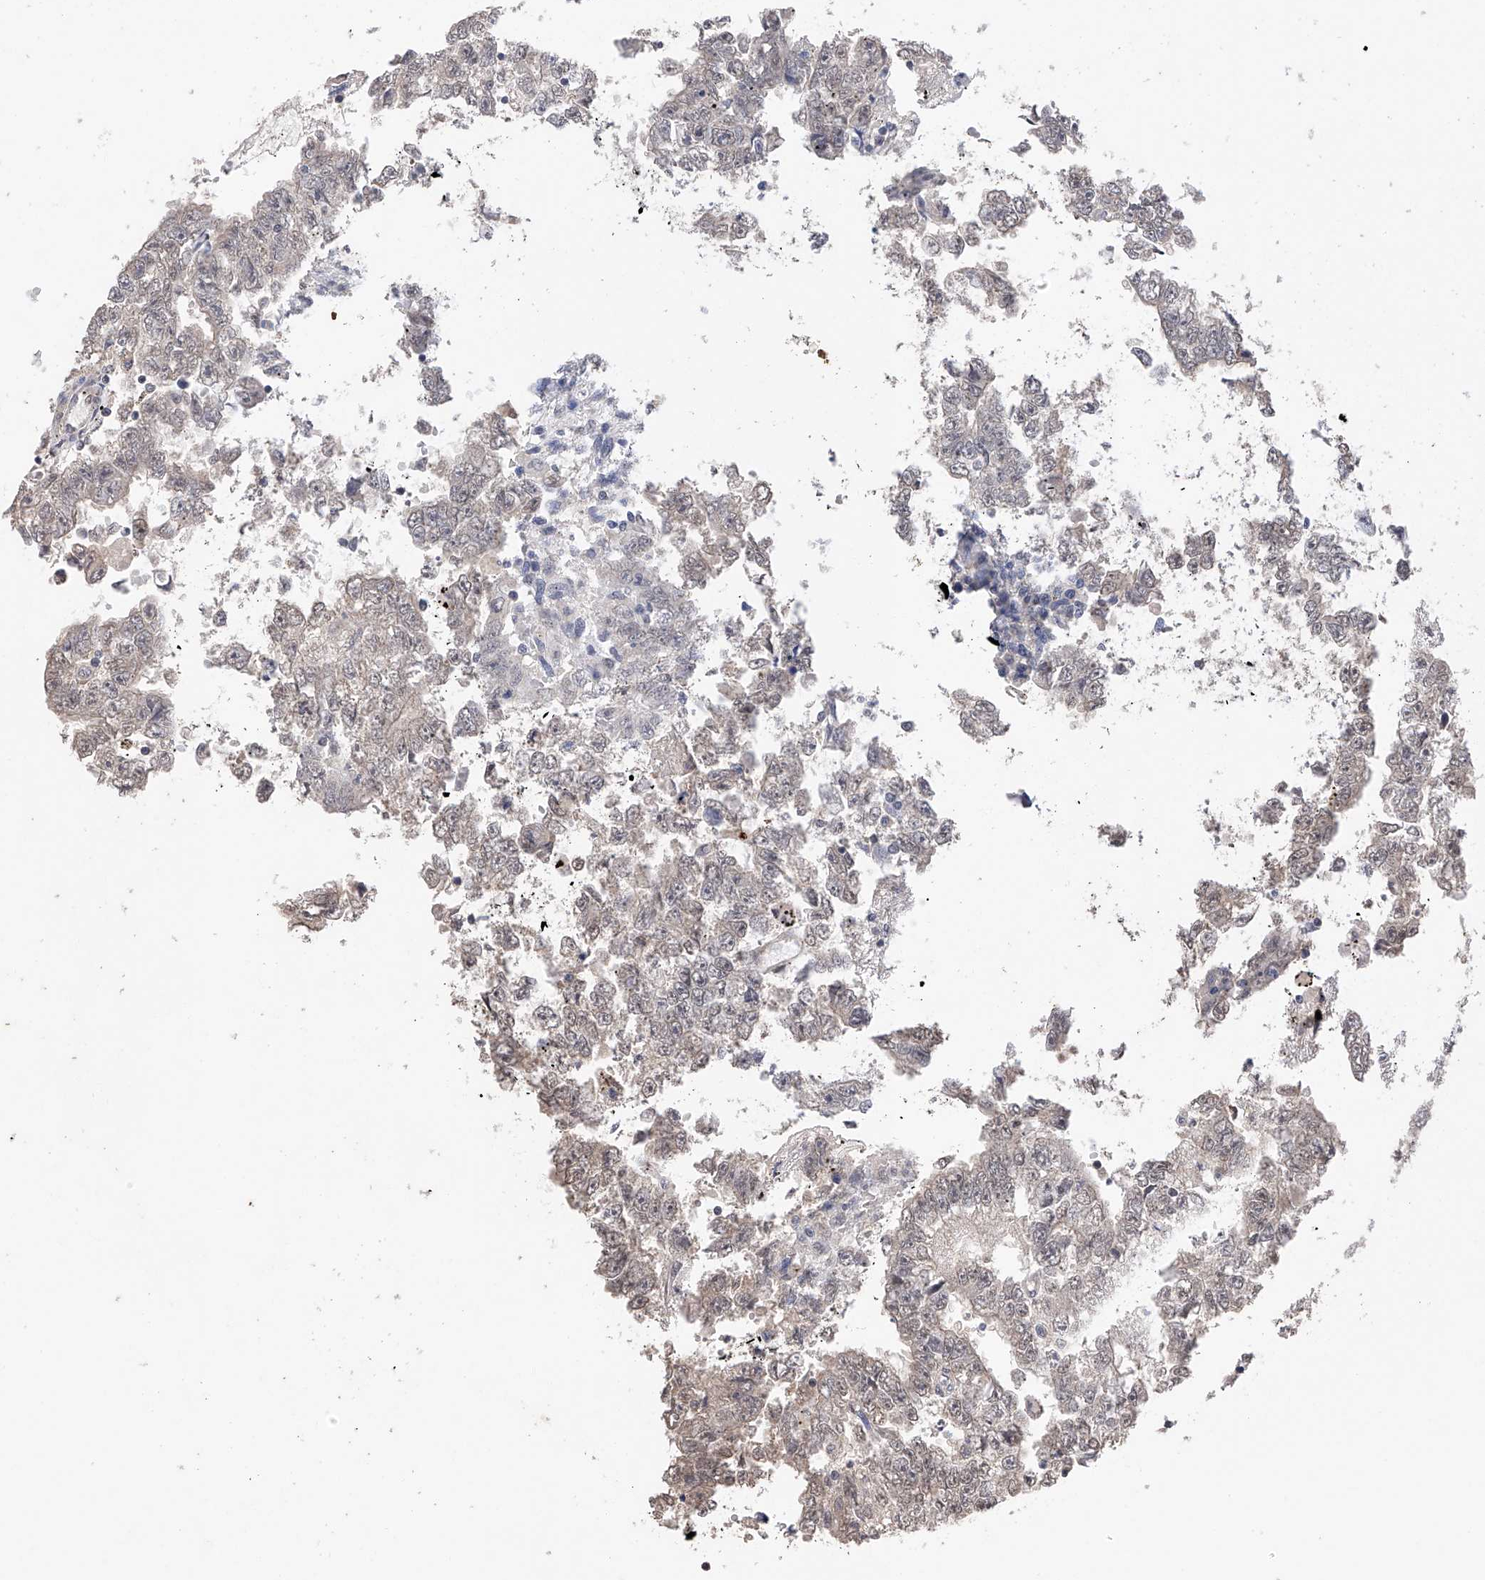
{"staining": {"intensity": "weak", "quantity": "<25%", "location": "nuclear"}, "tissue": "testis cancer", "cell_type": "Tumor cells", "image_type": "cancer", "snomed": [{"axis": "morphology", "description": "Carcinoma, Embryonal, NOS"}, {"axis": "topography", "description": "Testis"}], "caption": "Immunohistochemistry (IHC) photomicrograph of human testis cancer stained for a protein (brown), which demonstrates no positivity in tumor cells.", "gene": "DMAP1", "patient": {"sex": "male", "age": 25}}